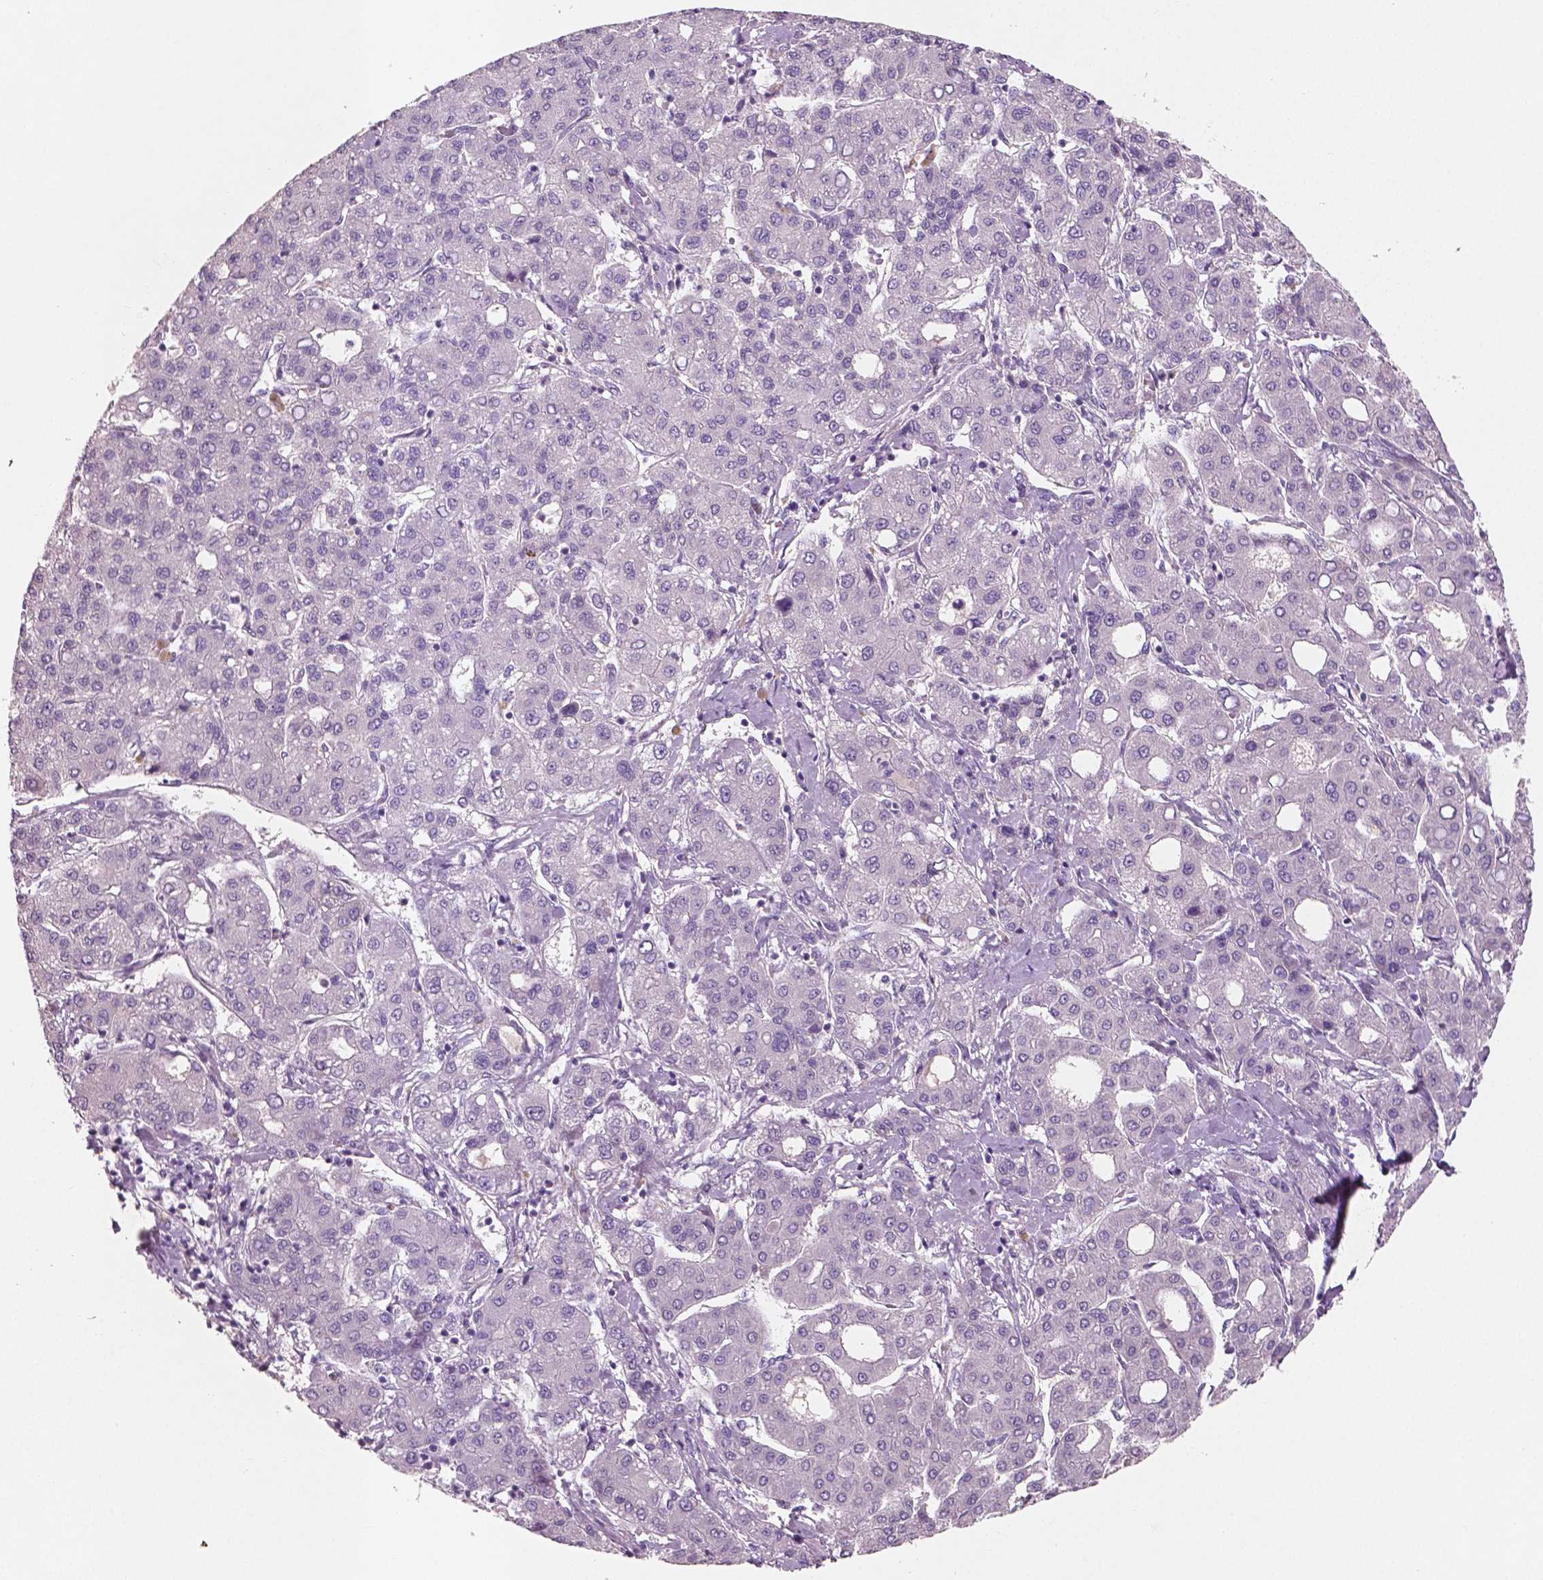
{"staining": {"intensity": "negative", "quantity": "none", "location": "none"}, "tissue": "liver cancer", "cell_type": "Tumor cells", "image_type": "cancer", "snomed": [{"axis": "morphology", "description": "Carcinoma, Hepatocellular, NOS"}, {"axis": "topography", "description": "Liver"}], "caption": "An IHC micrograph of liver cancer (hepatocellular carcinoma) is shown. There is no staining in tumor cells of liver cancer (hepatocellular carcinoma).", "gene": "LSM14B", "patient": {"sex": "male", "age": 65}}